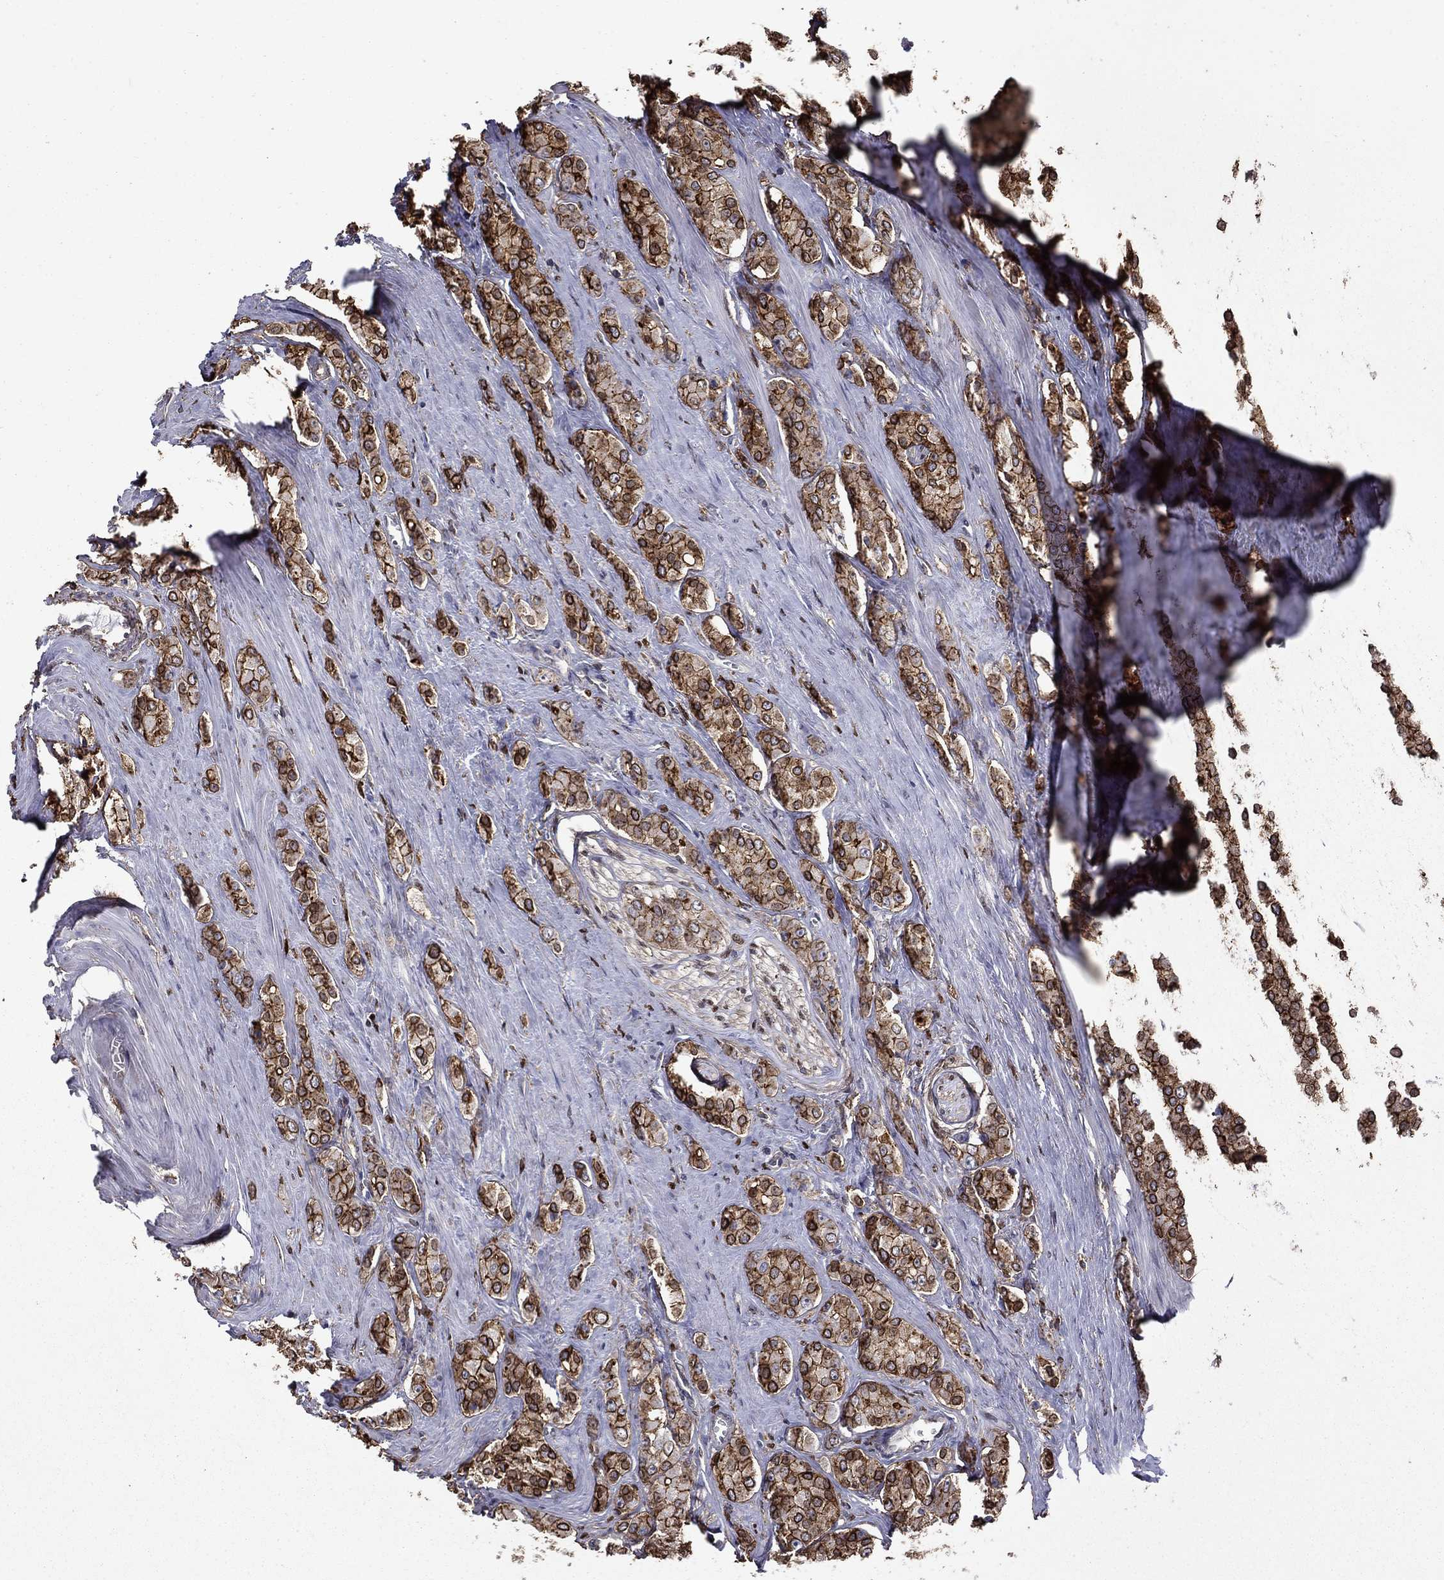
{"staining": {"intensity": "strong", "quantity": ">75%", "location": "cytoplasmic/membranous"}, "tissue": "prostate cancer", "cell_type": "Tumor cells", "image_type": "cancer", "snomed": [{"axis": "morphology", "description": "Adenocarcinoma, NOS"}, {"axis": "topography", "description": "Prostate"}], "caption": "Brown immunohistochemical staining in prostate cancer (adenocarcinoma) reveals strong cytoplasmic/membranous staining in approximately >75% of tumor cells. (IHC, brightfield microscopy, high magnification).", "gene": "PLAU", "patient": {"sex": "male", "age": 67}}